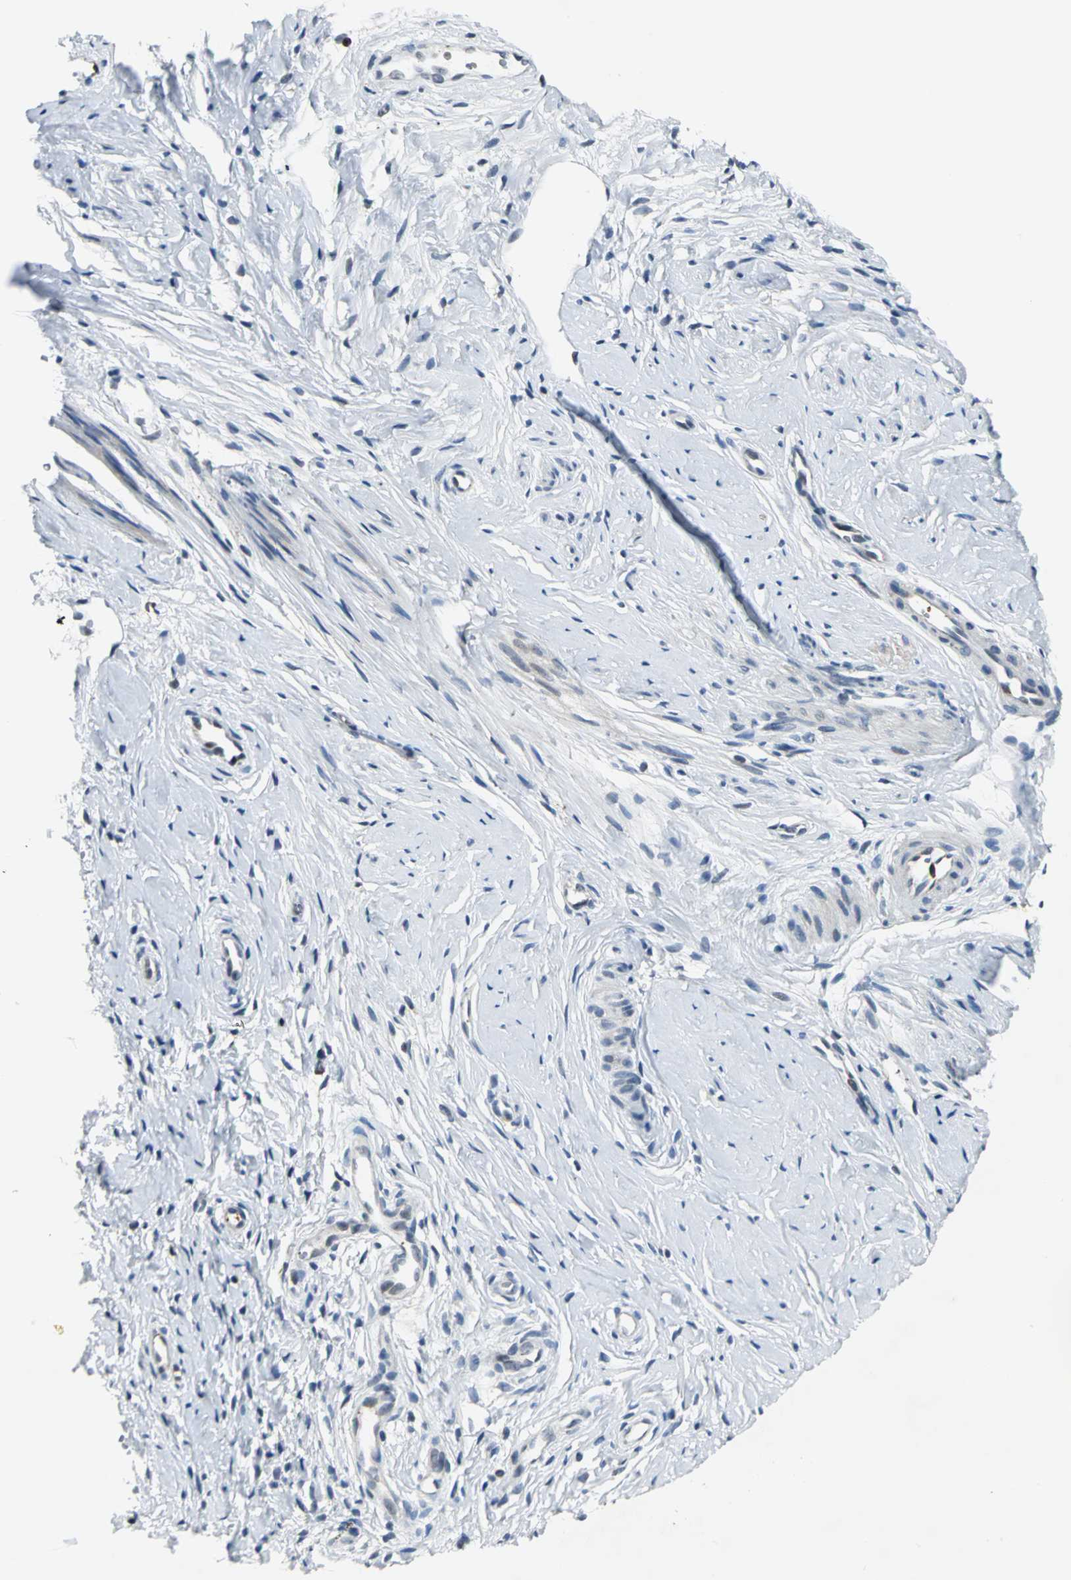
{"staining": {"intensity": "moderate", "quantity": ">75%", "location": "cytoplasmic/membranous"}, "tissue": "cervix", "cell_type": "Glandular cells", "image_type": "normal", "snomed": [{"axis": "morphology", "description": "Normal tissue, NOS"}, {"axis": "topography", "description": "Cervix"}], "caption": "Brown immunohistochemical staining in unremarkable human cervix demonstrates moderate cytoplasmic/membranous staining in approximately >75% of glandular cells. The staining is performed using DAB brown chromogen to label protein expression. The nuclei are counter-stained blue using hematoxylin.", "gene": "USP40", "patient": {"sex": "female", "age": 46}}